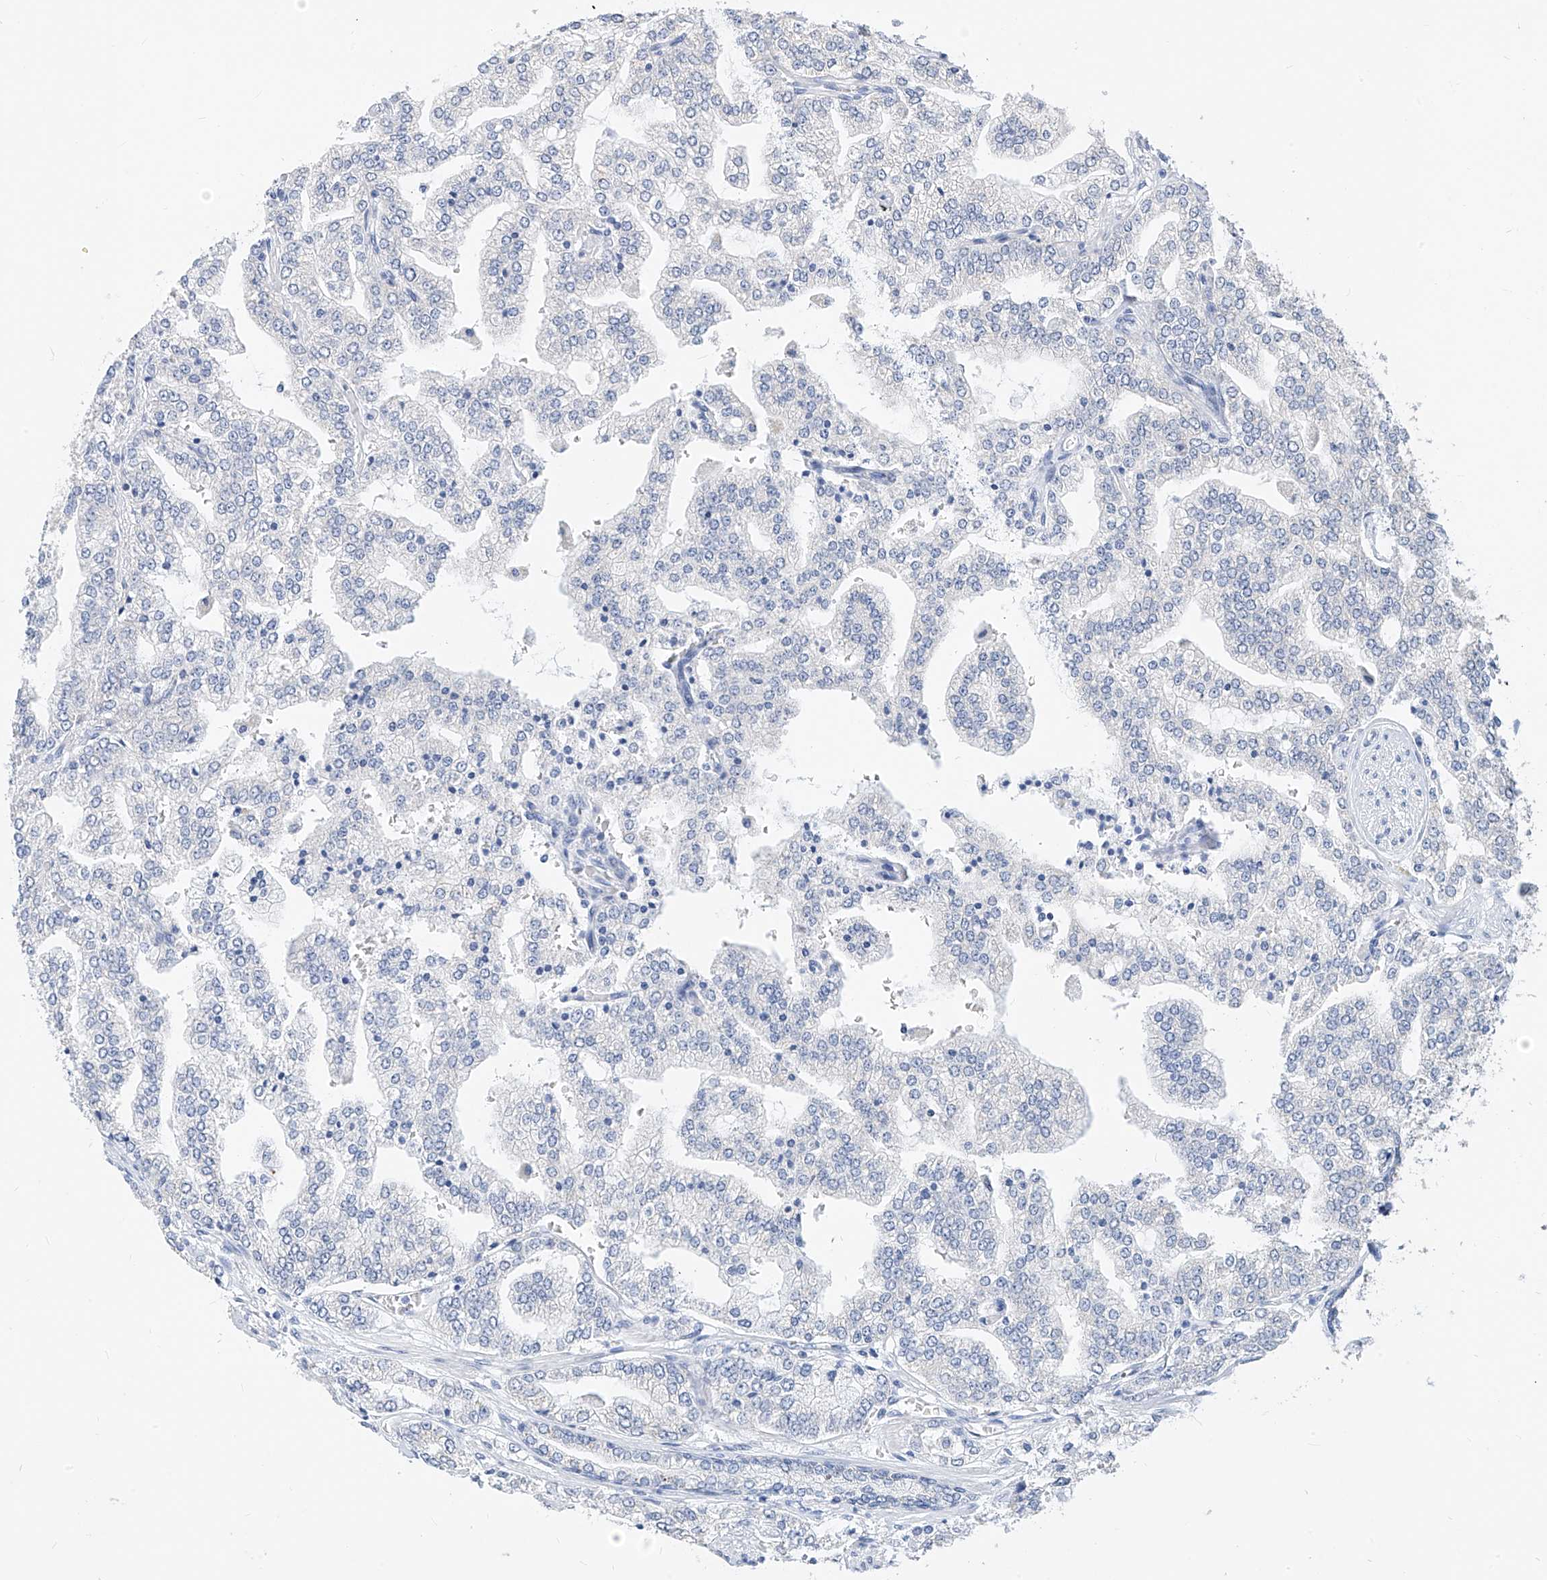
{"staining": {"intensity": "negative", "quantity": "none", "location": "none"}, "tissue": "prostate cancer", "cell_type": "Tumor cells", "image_type": "cancer", "snomed": [{"axis": "morphology", "description": "Adenocarcinoma, High grade"}, {"axis": "topography", "description": "Prostate"}], "caption": "Immunohistochemistry (IHC) photomicrograph of neoplastic tissue: prostate high-grade adenocarcinoma stained with DAB (3,3'-diaminobenzidine) demonstrates no significant protein staining in tumor cells.", "gene": "ZZEF1", "patient": {"sex": "male", "age": 64}}